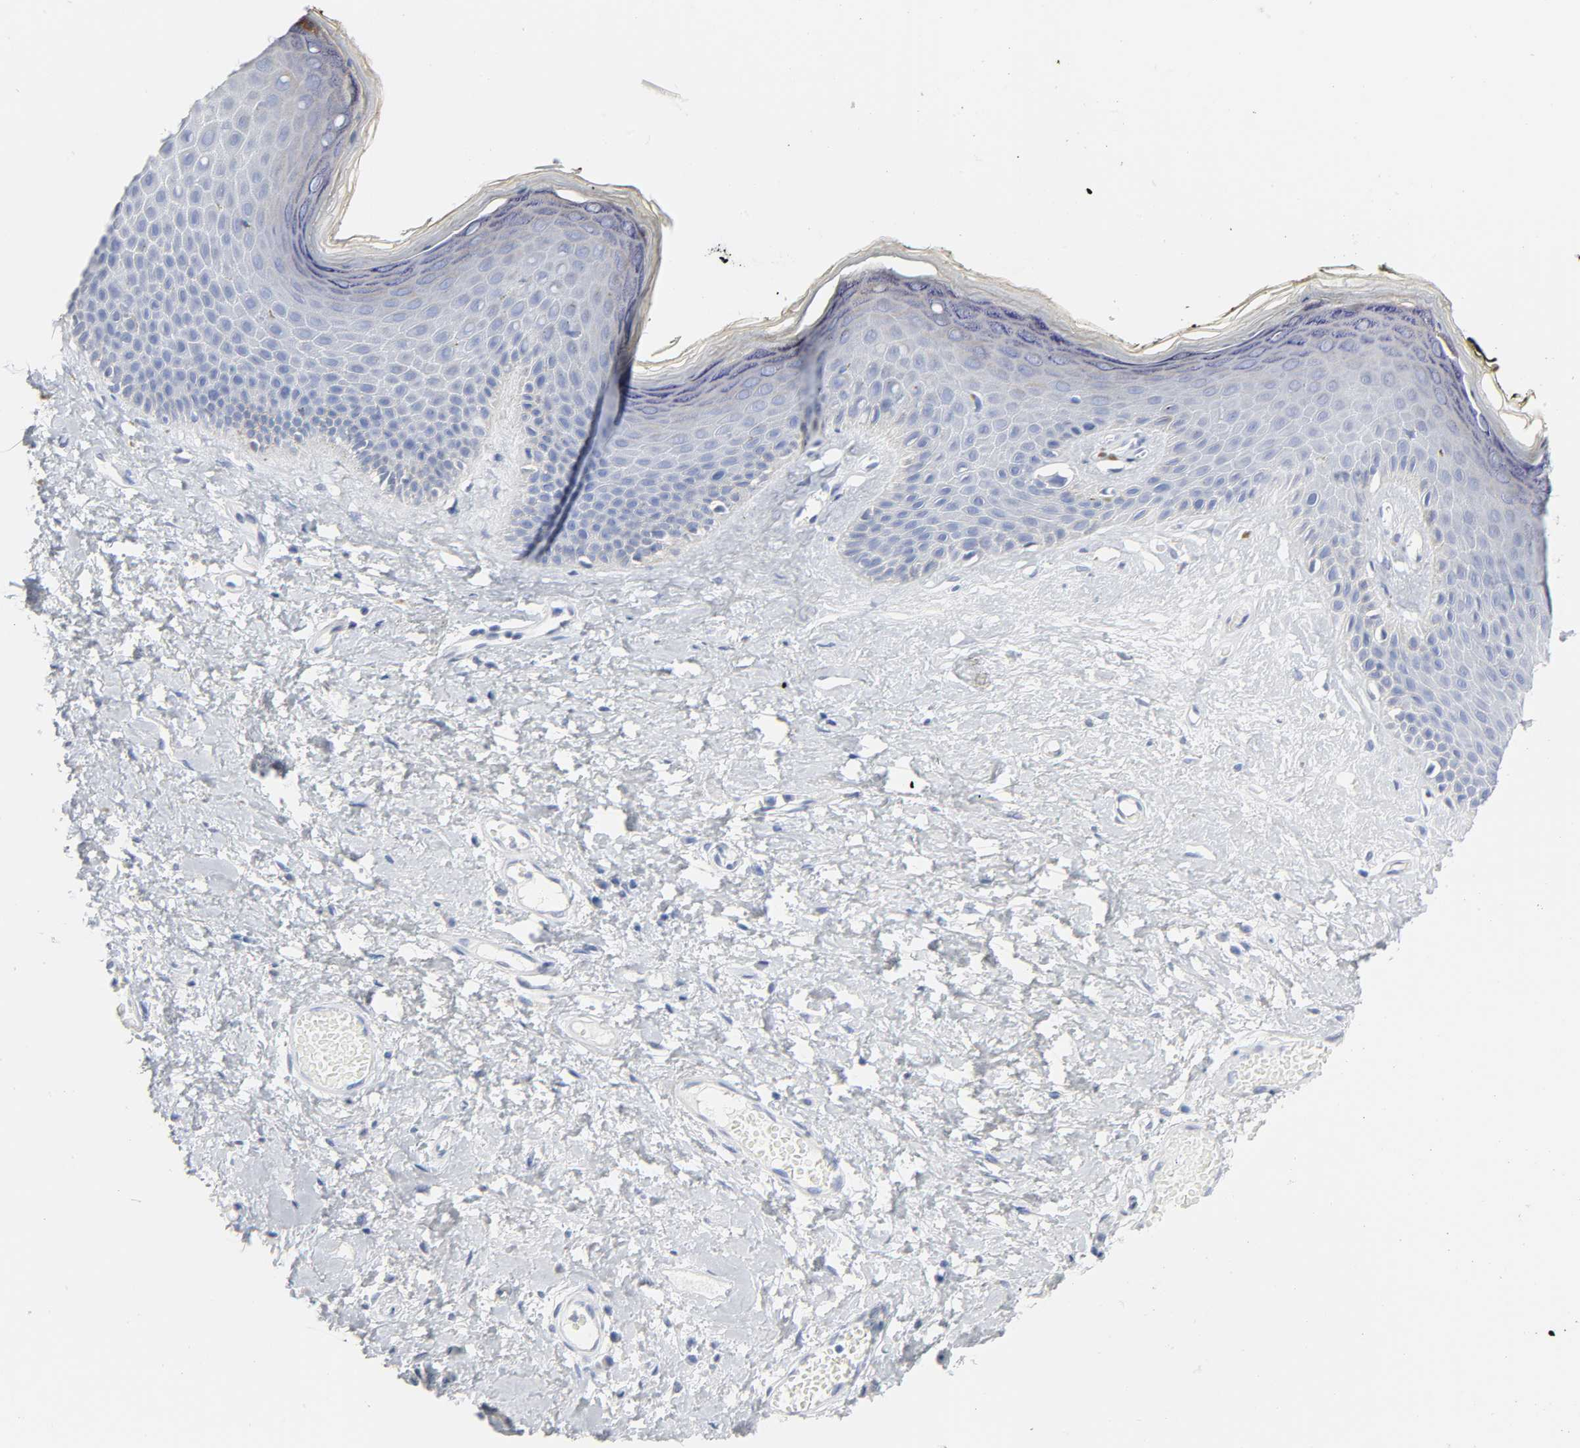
{"staining": {"intensity": "weak", "quantity": "<25%", "location": "cytoplasmic/membranous"}, "tissue": "skin", "cell_type": "Epidermal cells", "image_type": "normal", "snomed": [{"axis": "morphology", "description": "Normal tissue, NOS"}, {"axis": "morphology", "description": "Inflammation, NOS"}, {"axis": "topography", "description": "Vulva"}], "caption": "Epidermal cells are negative for protein expression in unremarkable human skin. (DAB immunohistochemistry (IHC), high magnification).", "gene": "ACP3", "patient": {"sex": "female", "age": 84}}